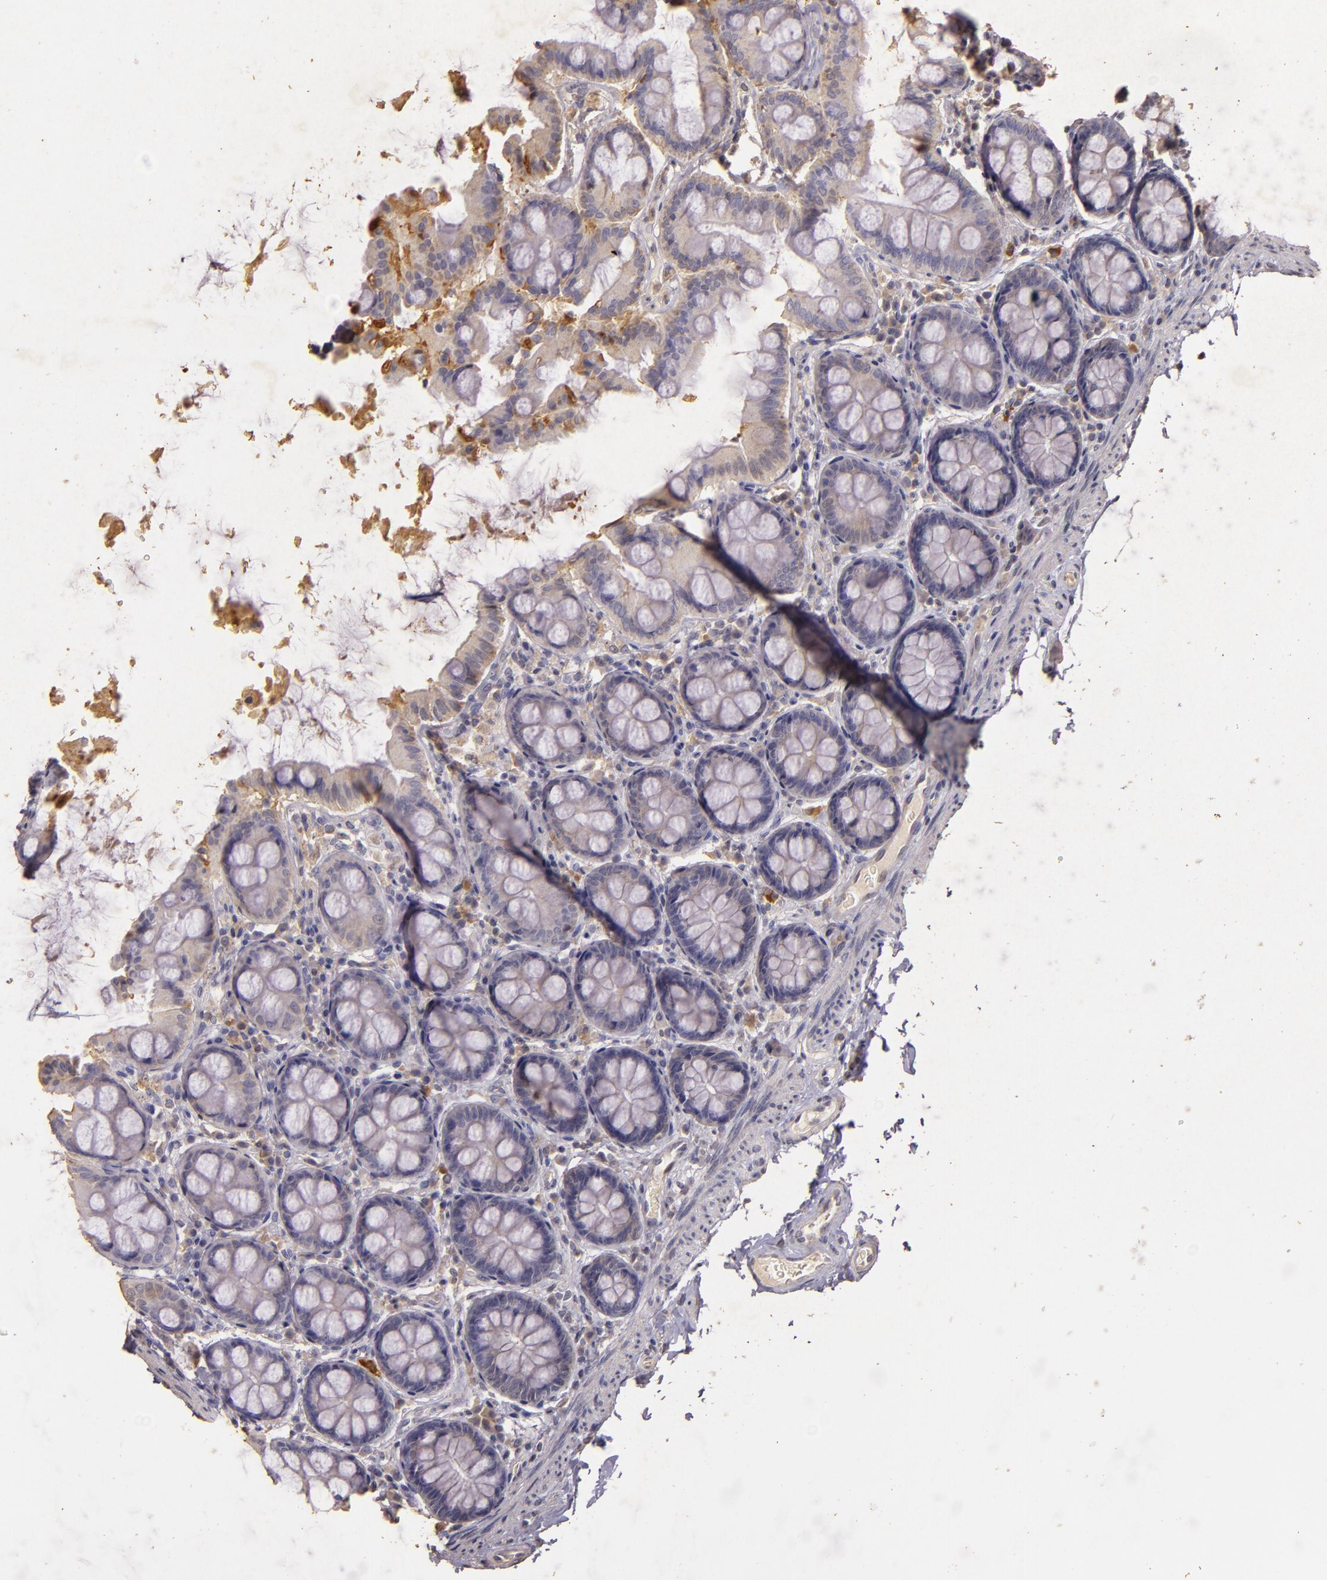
{"staining": {"intensity": "weak", "quantity": ">75%", "location": "cytoplasmic/membranous"}, "tissue": "colon", "cell_type": "Endothelial cells", "image_type": "normal", "snomed": [{"axis": "morphology", "description": "Normal tissue, NOS"}, {"axis": "topography", "description": "Colon"}], "caption": "Protein expression by immunohistochemistry reveals weak cytoplasmic/membranous positivity in about >75% of endothelial cells in unremarkable colon.", "gene": "BCL2L13", "patient": {"sex": "female", "age": 61}}